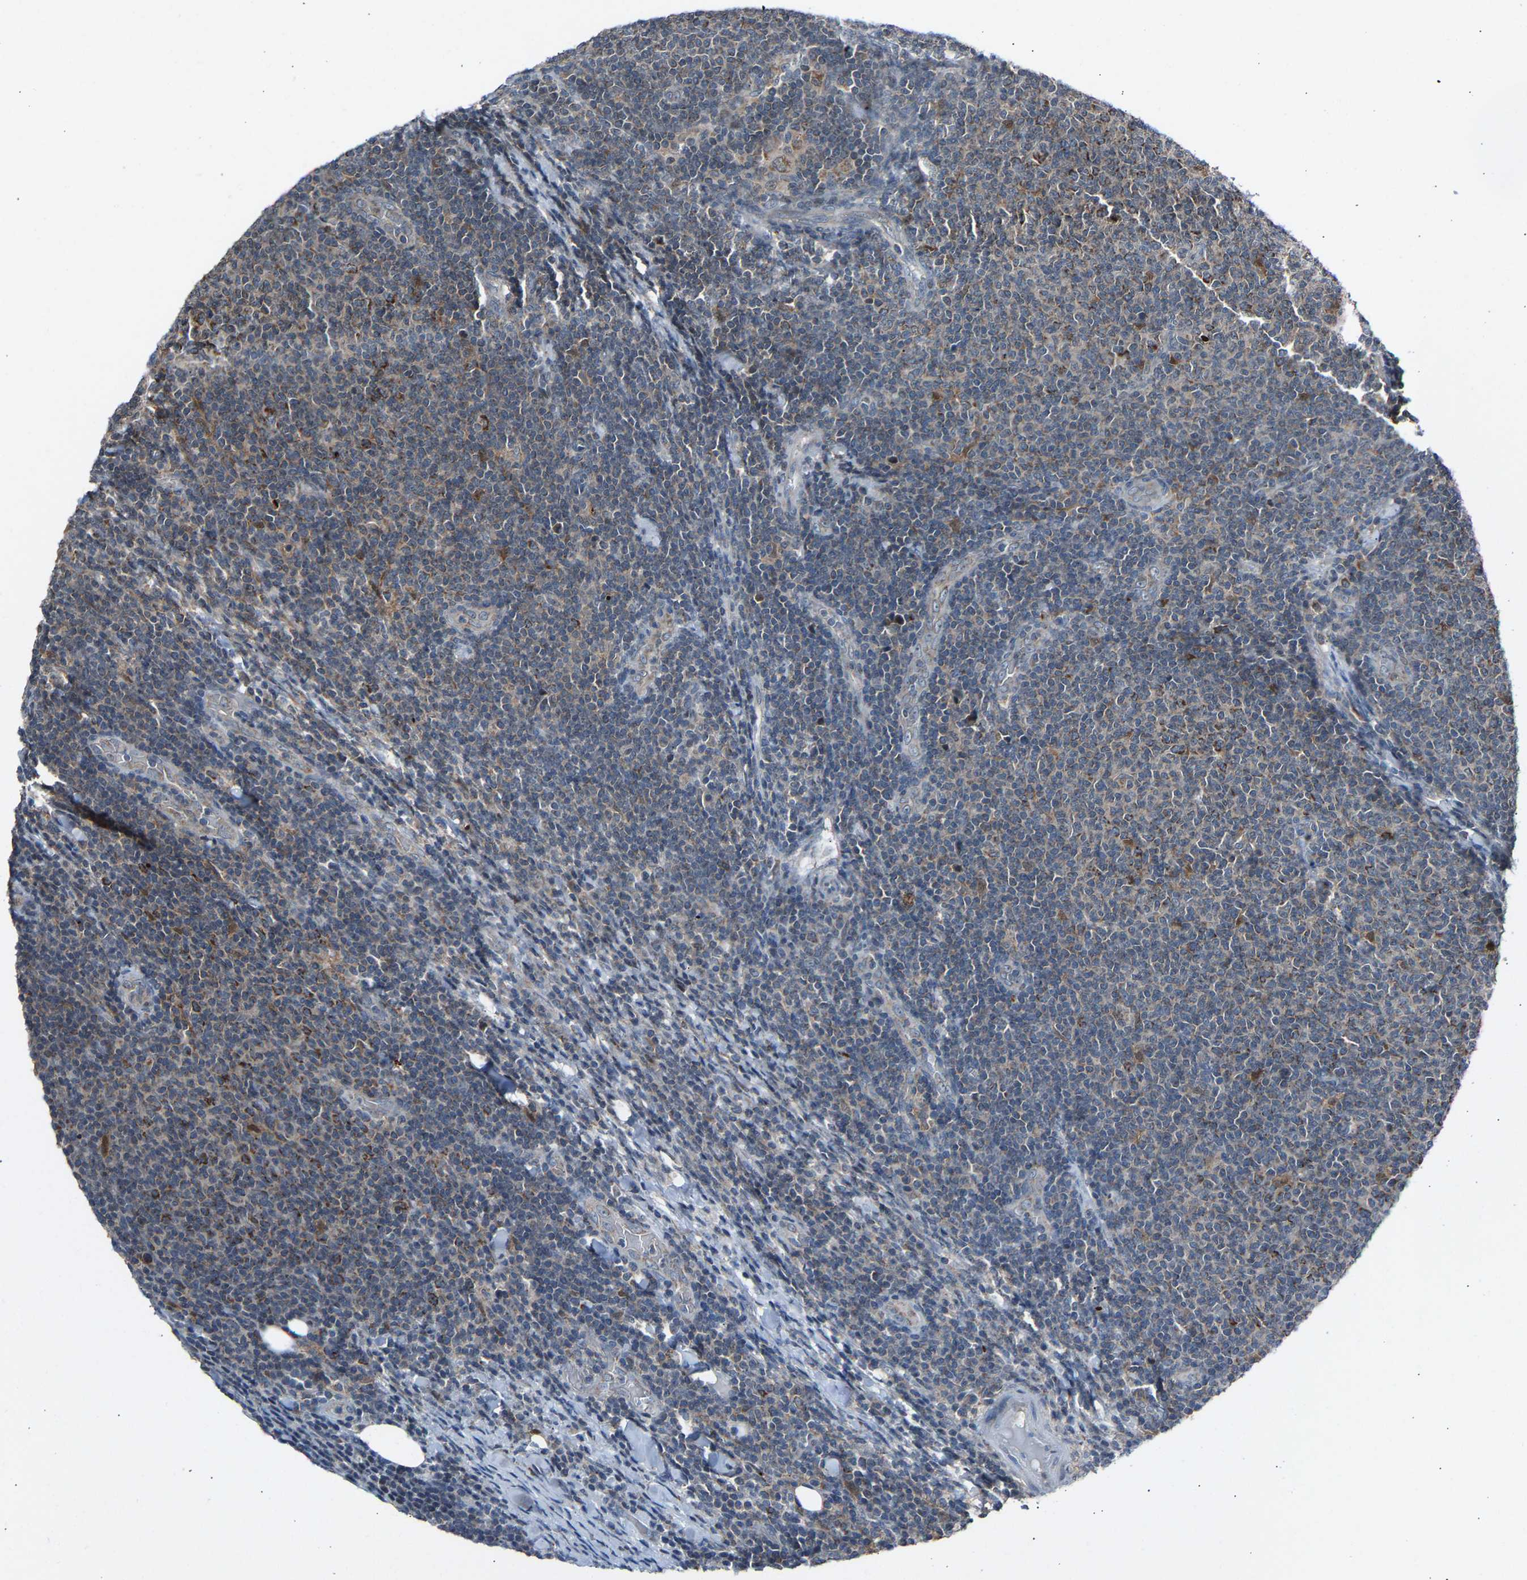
{"staining": {"intensity": "weak", "quantity": "<25%", "location": "cytoplasmic/membranous"}, "tissue": "lymphoma", "cell_type": "Tumor cells", "image_type": "cancer", "snomed": [{"axis": "morphology", "description": "Malignant lymphoma, non-Hodgkin's type, Low grade"}, {"axis": "topography", "description": "Lymph node"}], "caption": "Immunohistochemistry of human lymphoma demonstrates no positivity in tumor cells.", "gene": "SLIRP", "patient": {"sex": "male", "age": 66}}